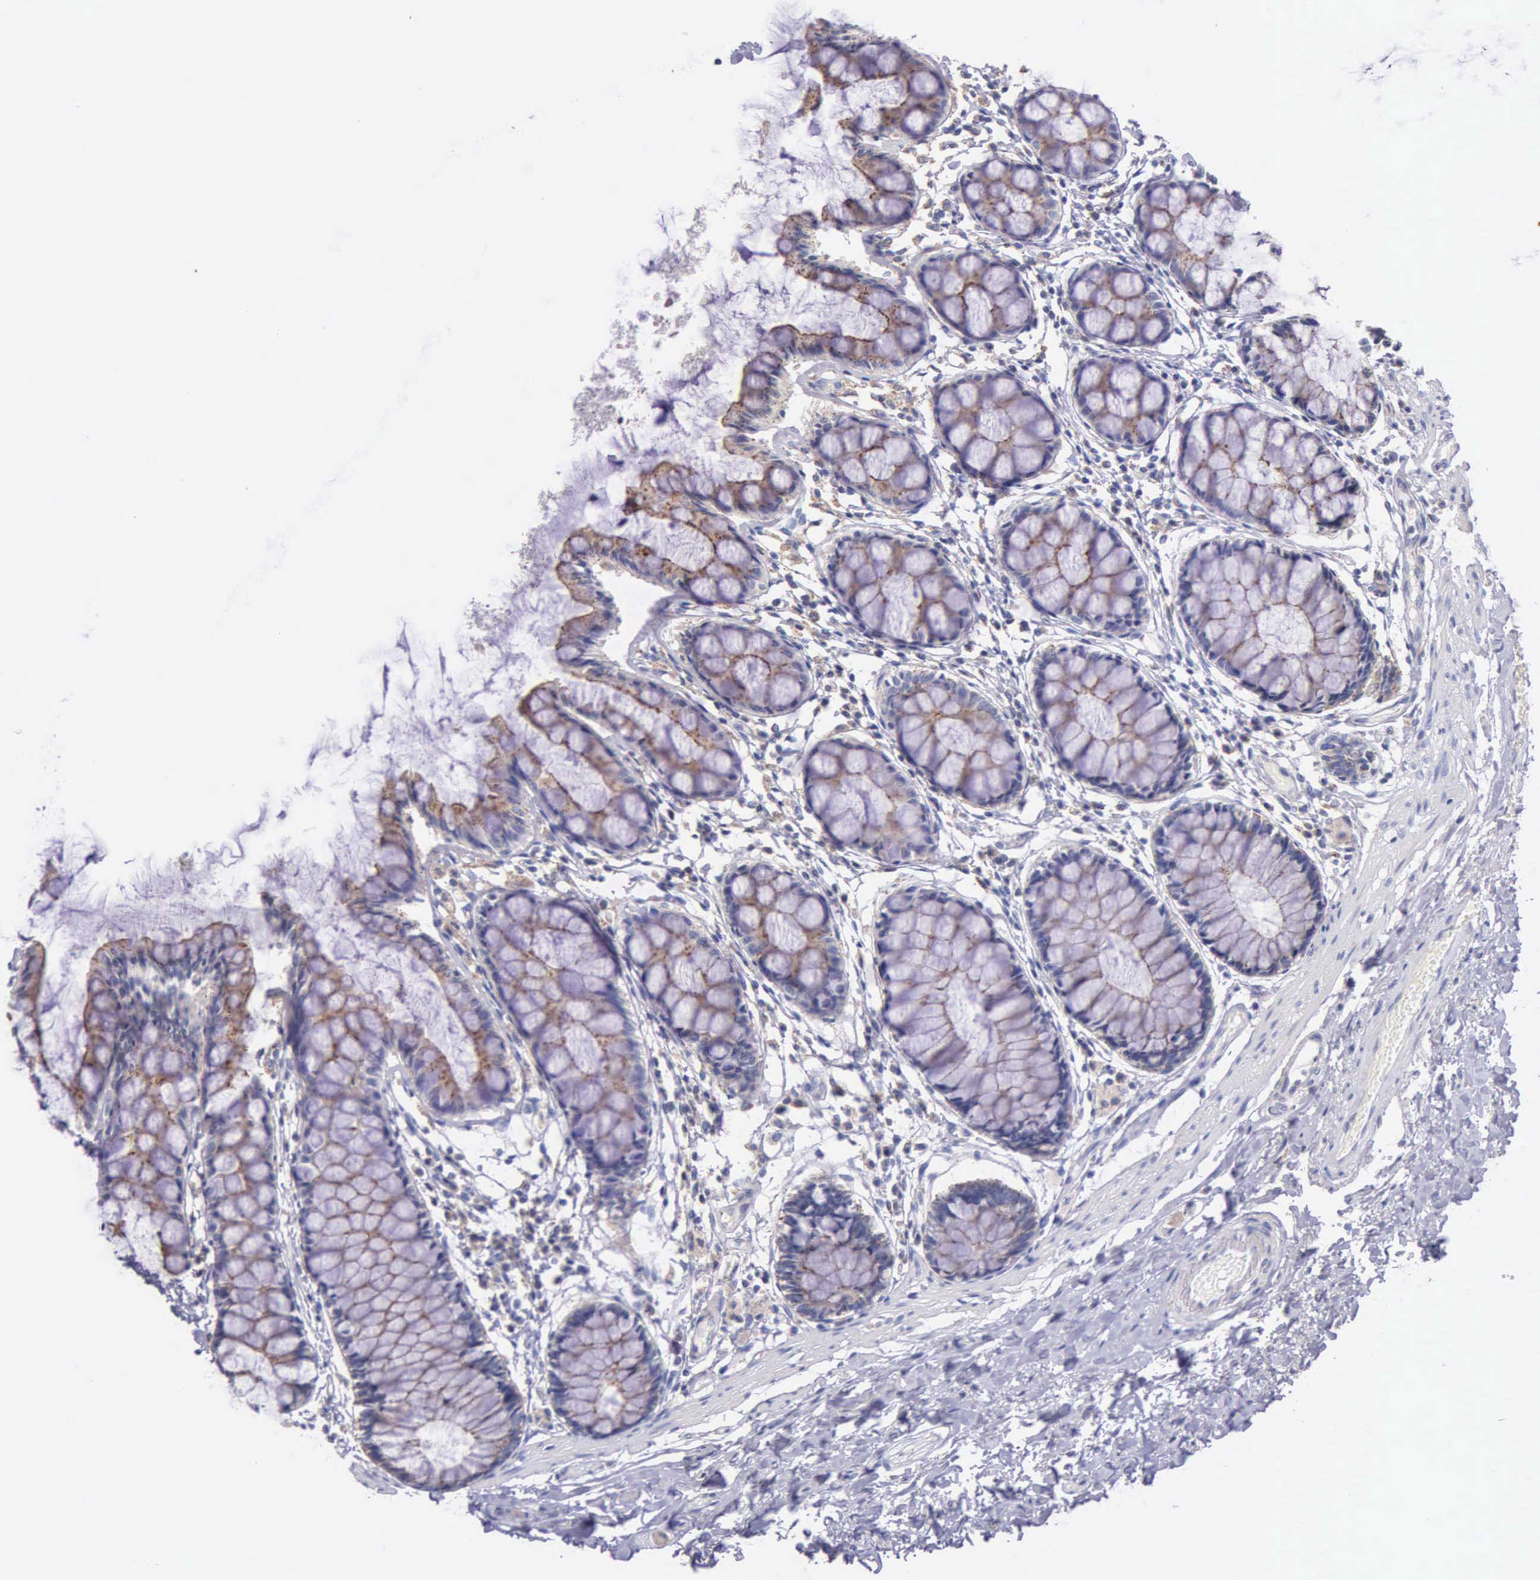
{"staining": {"intensity": "weak", "quantity": ">75%", "location": "cytoplasmic/membranous"}, "tissue": "rectum", "cell_type": "Glandular cells", "image_type": "normal", "snomed": [{"axis": "morphology", "description": "Normal tissue, NOS"}, {"axis": "topography", "description": "Rectum"}], "caption": "Immunohistochemistry histopathology image of unremarkable human rectum stained for a protein (brown), which exhibits low levels of weak cytoplasmic/membranous staining in approximately >75% of glandular cells.", "gene": "CTAGE15", "patient": {"sex": "male", "age": 86}}